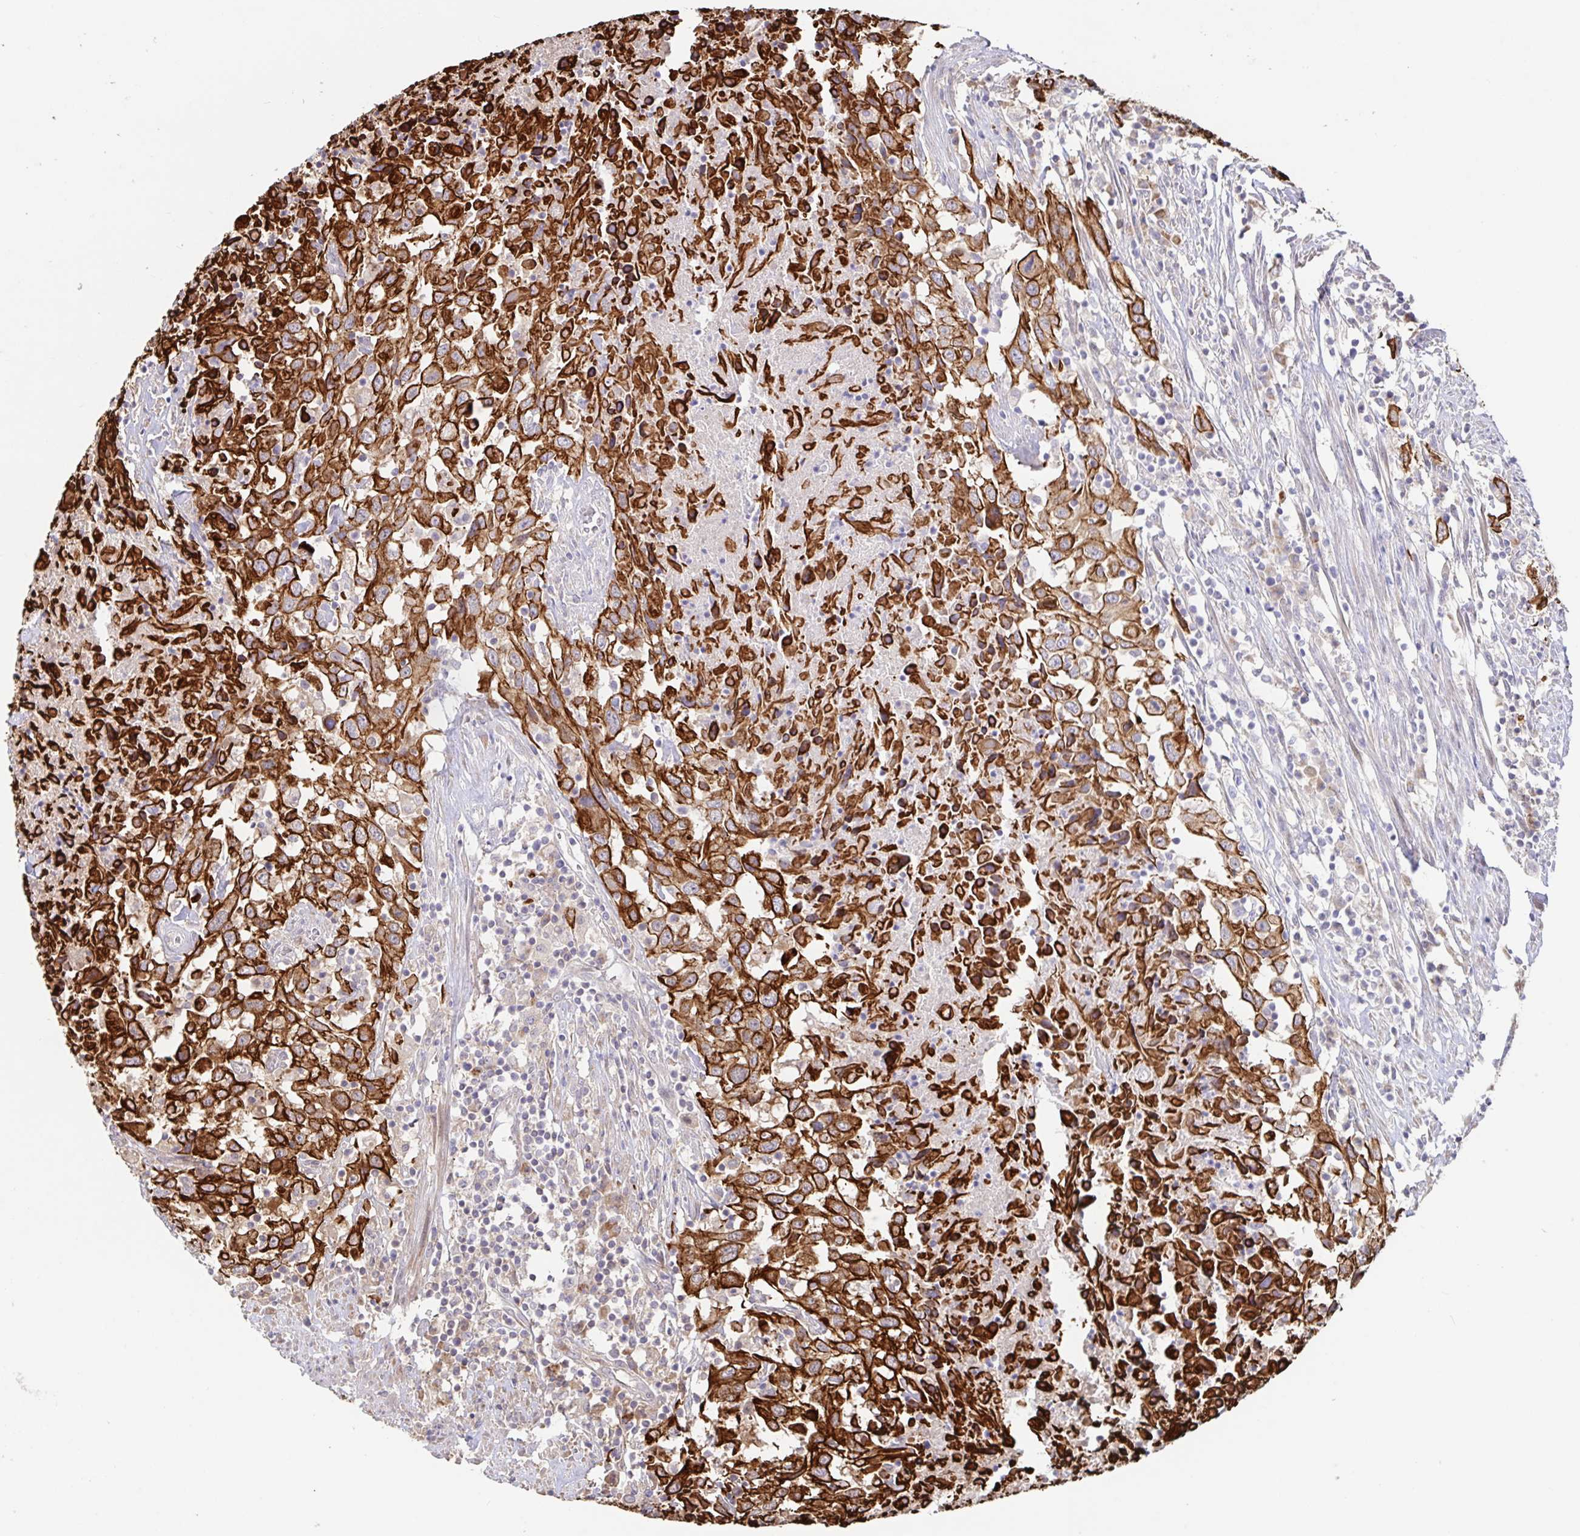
{"staining": {"intensity": "strong", "quantity": ">75%", "location": "cytoplasmic/membranous"}, "tissue": "urothelial cancer", "cell_type": "Tumor cells", "image_type": "cancer", "snomed": [{"axis": "morphology", "description": "Urothelial carcinoma, High grade"}, {"axis": "topography", "description": "Urinary bladder"}], "caption": "Protein expression analysis of human urothelial carcinoma (high-grade) reveals strong cytoplasmic/membranous staining in about >75% of tumor cells. (IHC, brightfield microscopy, high magnification).", "gene": "AACS", "patient": {"sex": "male", "age": 61}}